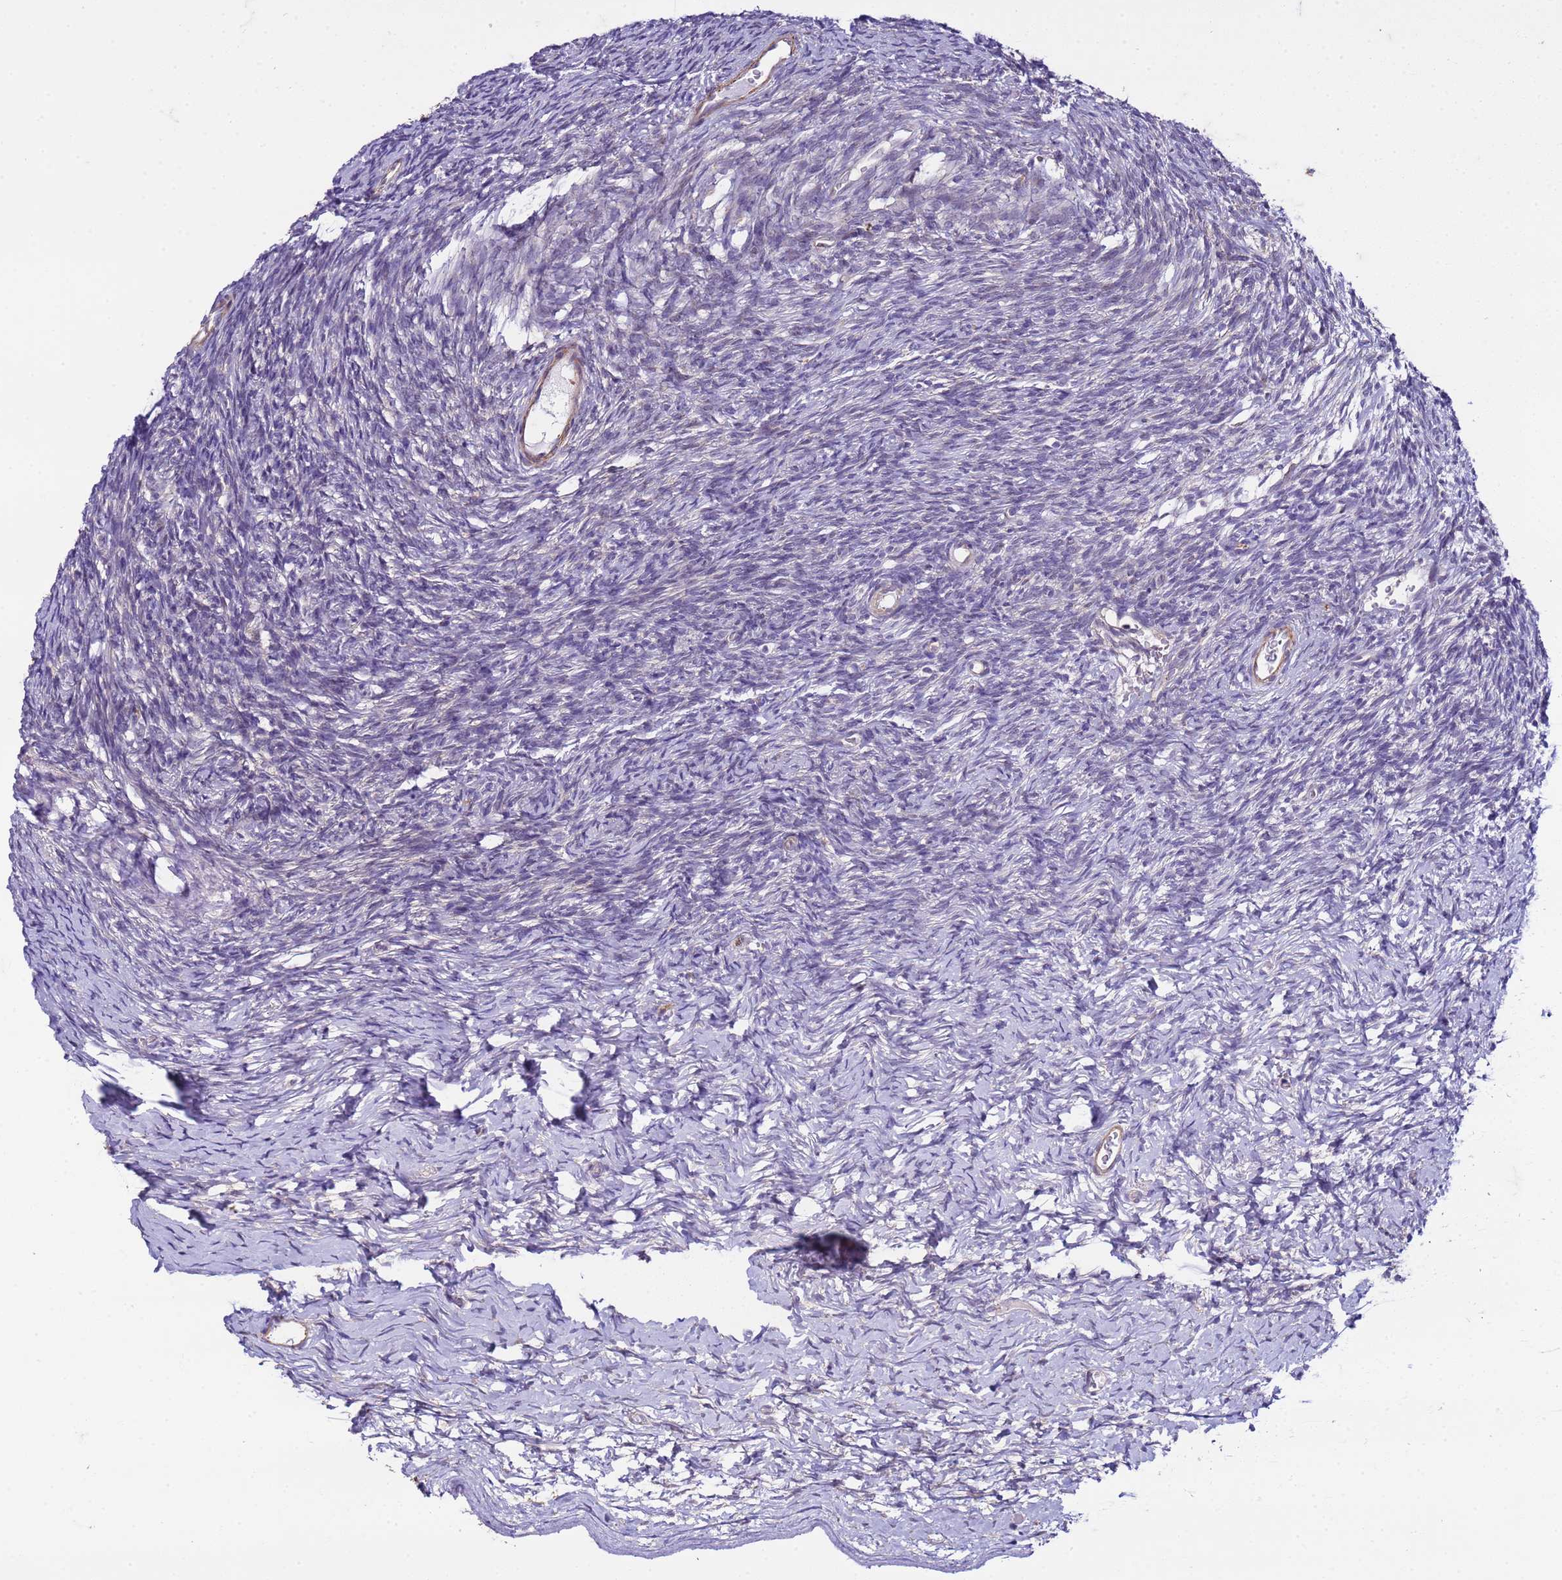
{"staining": {"intensity": "negative", "quantity": "none", "location": "none"}, "tissue": "ovary", "cell_type": "Ovarian stroma cells", "image_type": "normal", "snomed": [{"axis": "morphology", "description": "Normal tissue, NOS"}, {"axis": "topography", "description": "Ovary"}], "caption": "Ovarian stroma cells are negative for brown protein staining in normal ovary. (Immunohistochemistry, brightfield microscopy, high magnification).", "gene": "GEN1", "patient": {"sex": "female", "age": 39}}